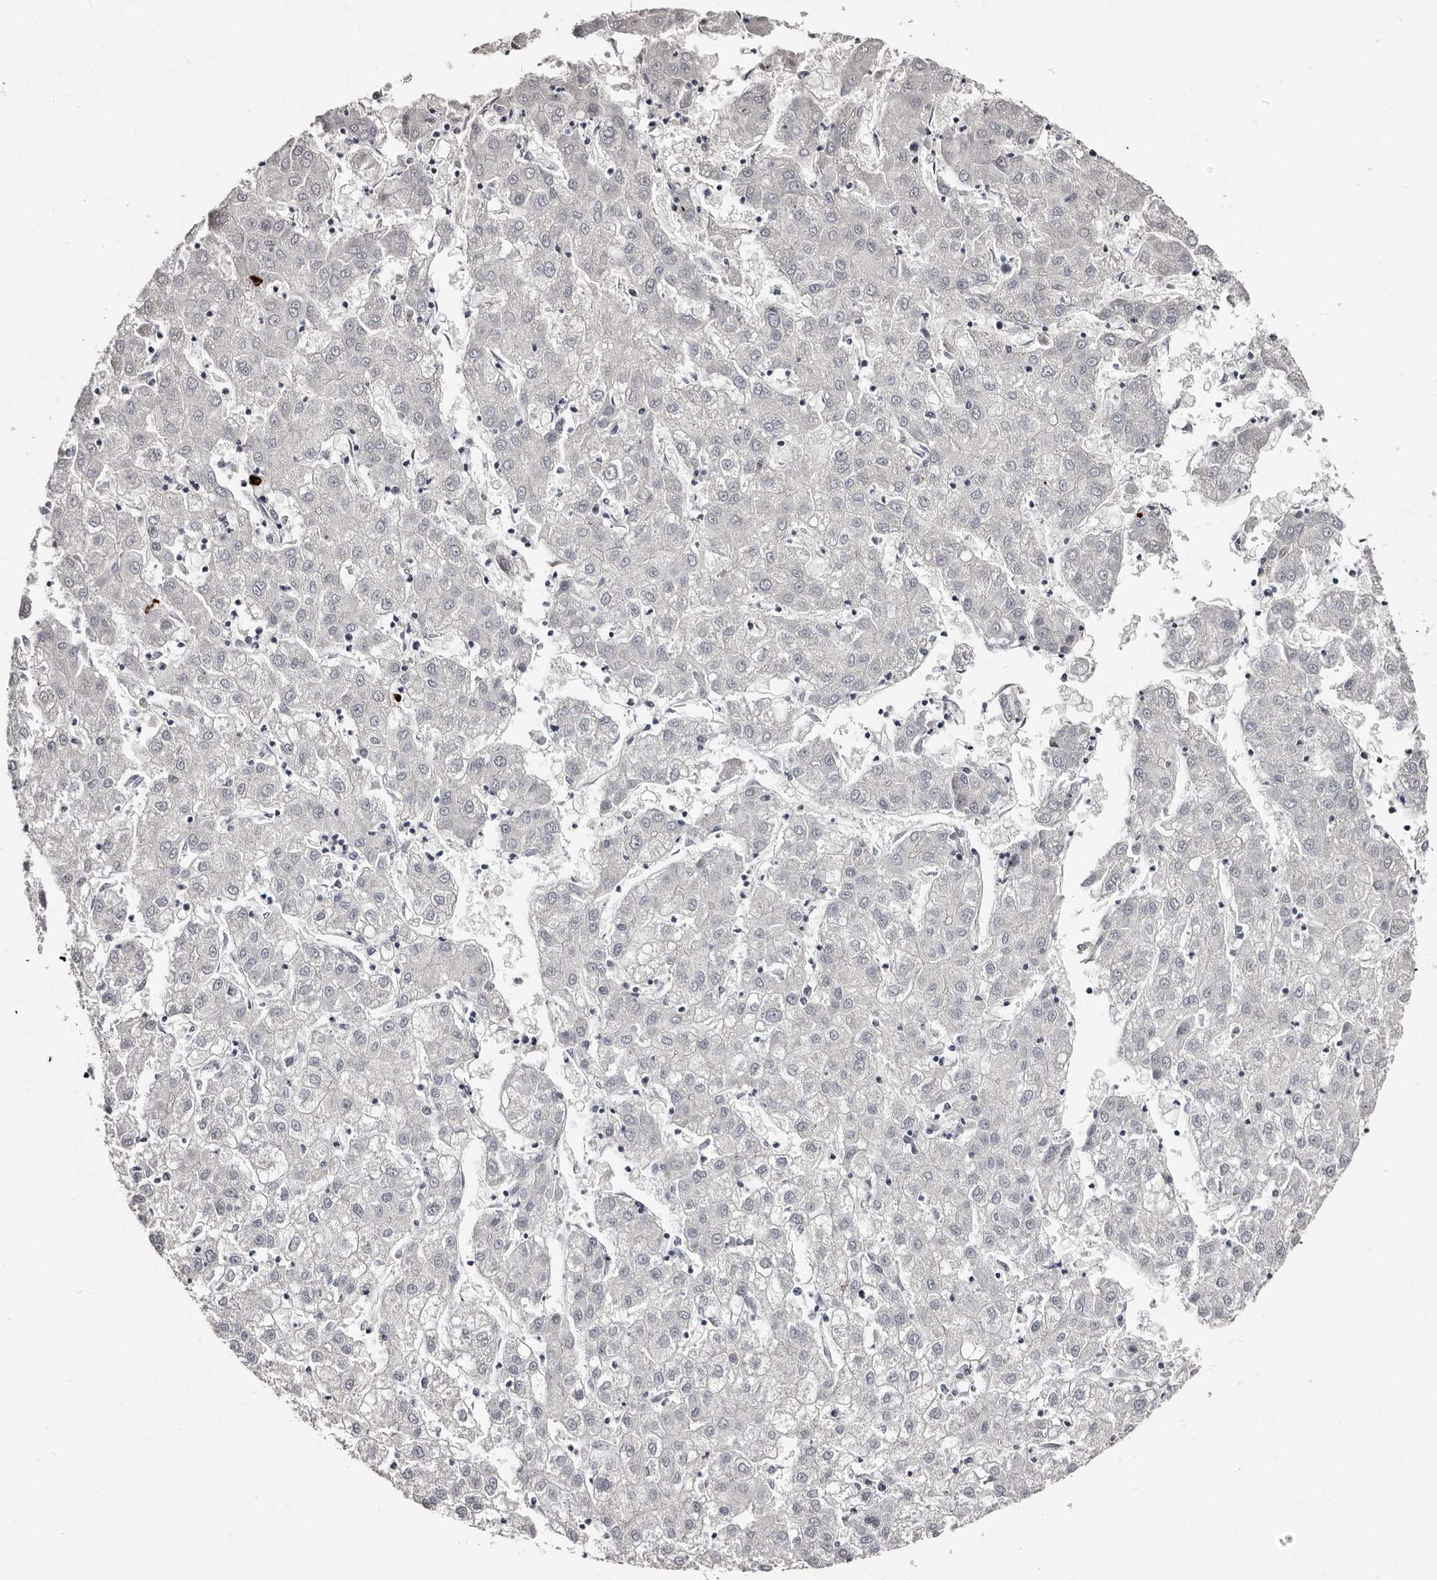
{"staining": {"intensity": "negative", "quantity": "none", "location": "none"}, "tissue": "liver cancer", "cell_type": "Tumor cells", "image_type": "cancer", "snomed": [{"axis": "morphology", "description": "Carcinoma, Hepatocellular, NOS"}, {"axis": "topography", "description": "Liver"}], "caption": "Photomicrograph shows no protein staining in tumor cells of hepatocellular carcinoma (liver) tissue.", "gene": "TBC1D22B", "patient": {"sex": "male", "age": 72}}